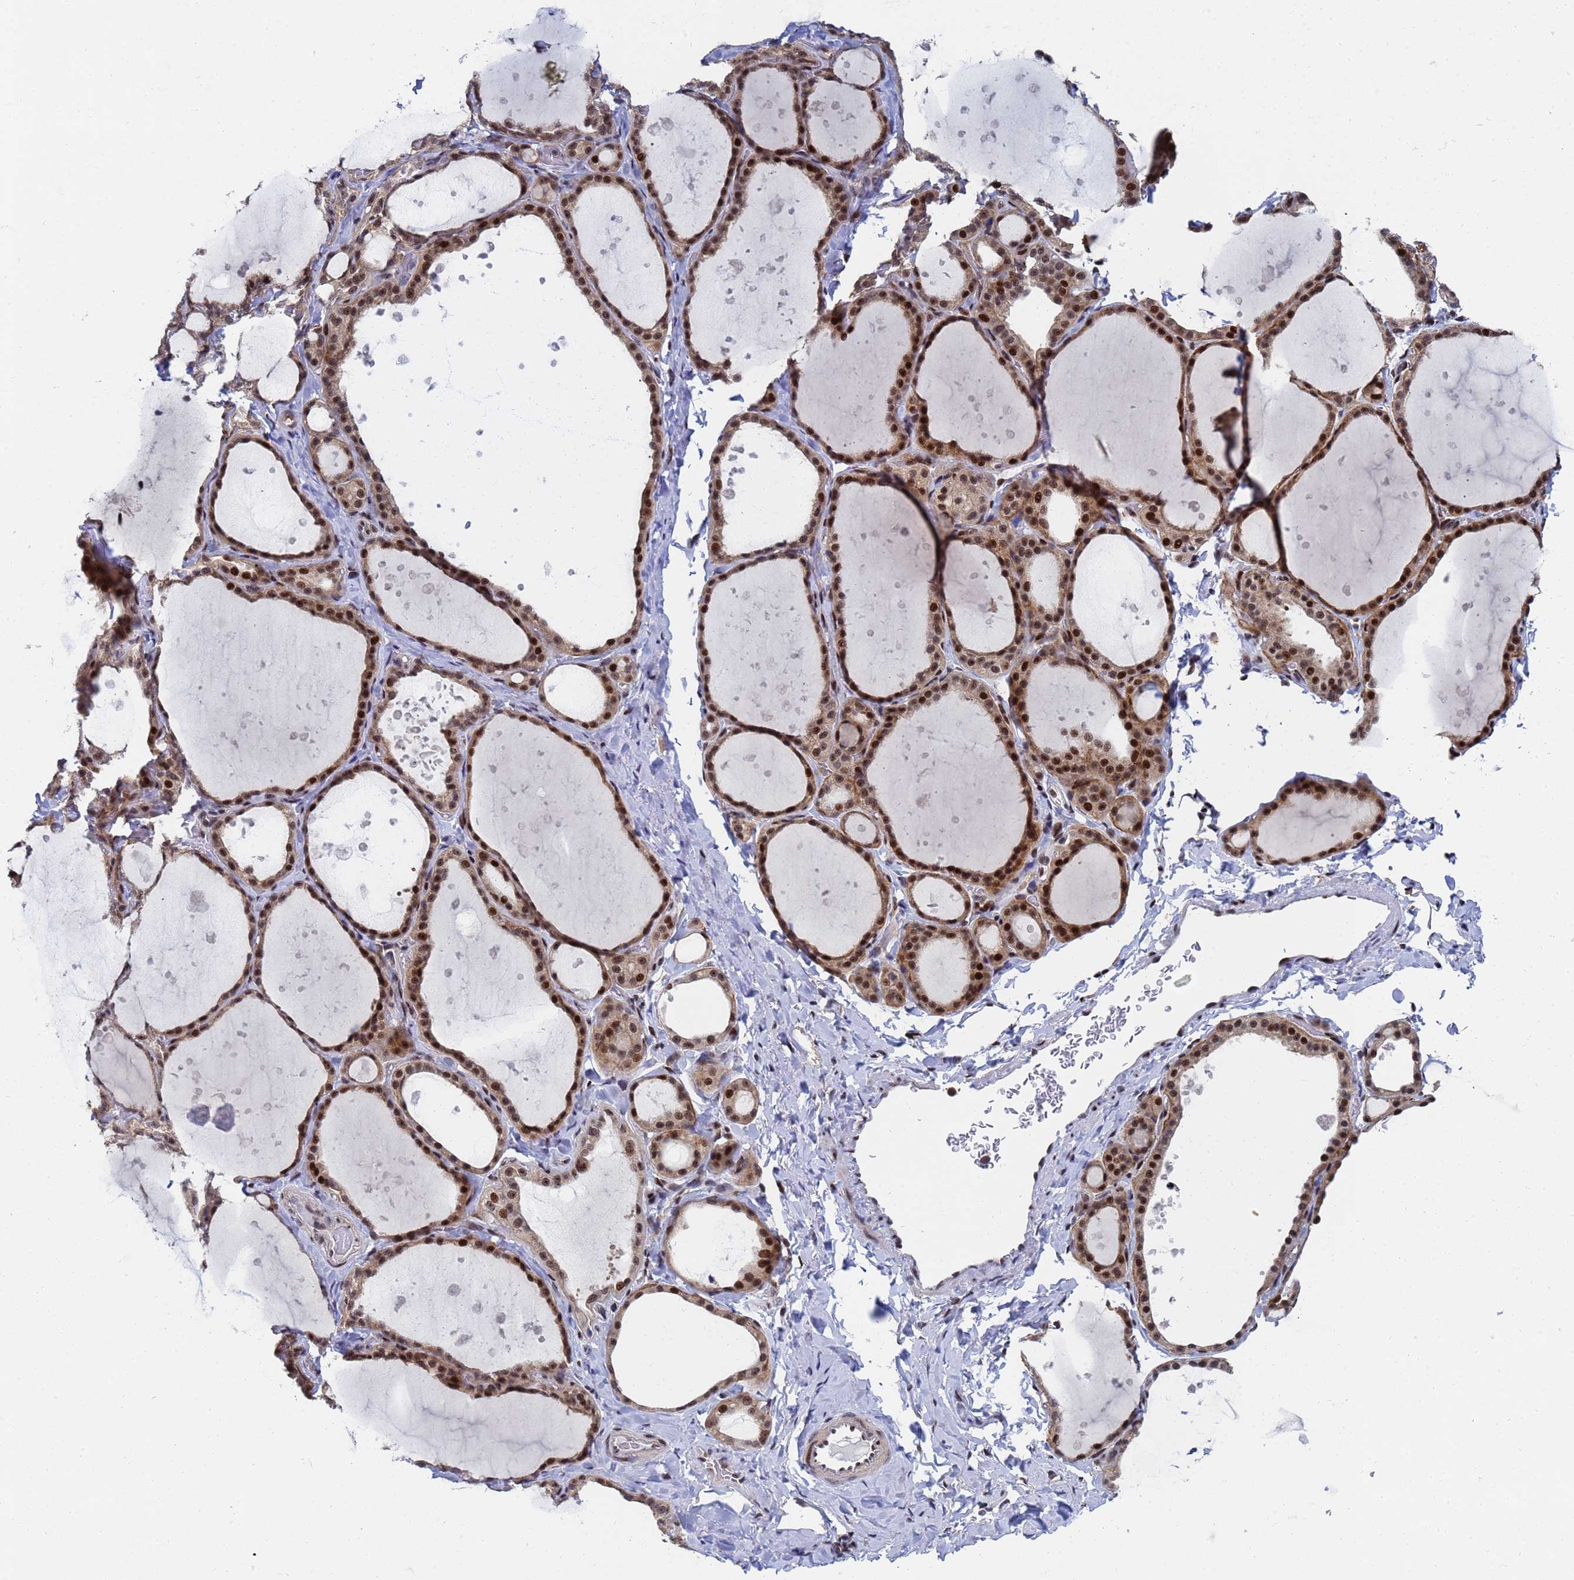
{"staining": {"intensity": "moderate", "quantity": ">75%", "location": "nuclear"}, "tissue": "thyroid gland", "cell_type": "Glandular cells", "image_type": "normal", "snomed": [{"axis": "morphology", "description": "Normal tissue, NOS"}, {"axis": "topography", "description": "Thyroid gland"}], "caption": "A micrograph of human thyroid gland stained for a protein reveals moderate nuclear brown staining in glandular cells. (DAB (3,3'-diaminobenzidine) IHC with brightfield microscopy, high magnification).", "gene": "AP5Z1", "patient": {"sex": "female", "age": 44}}